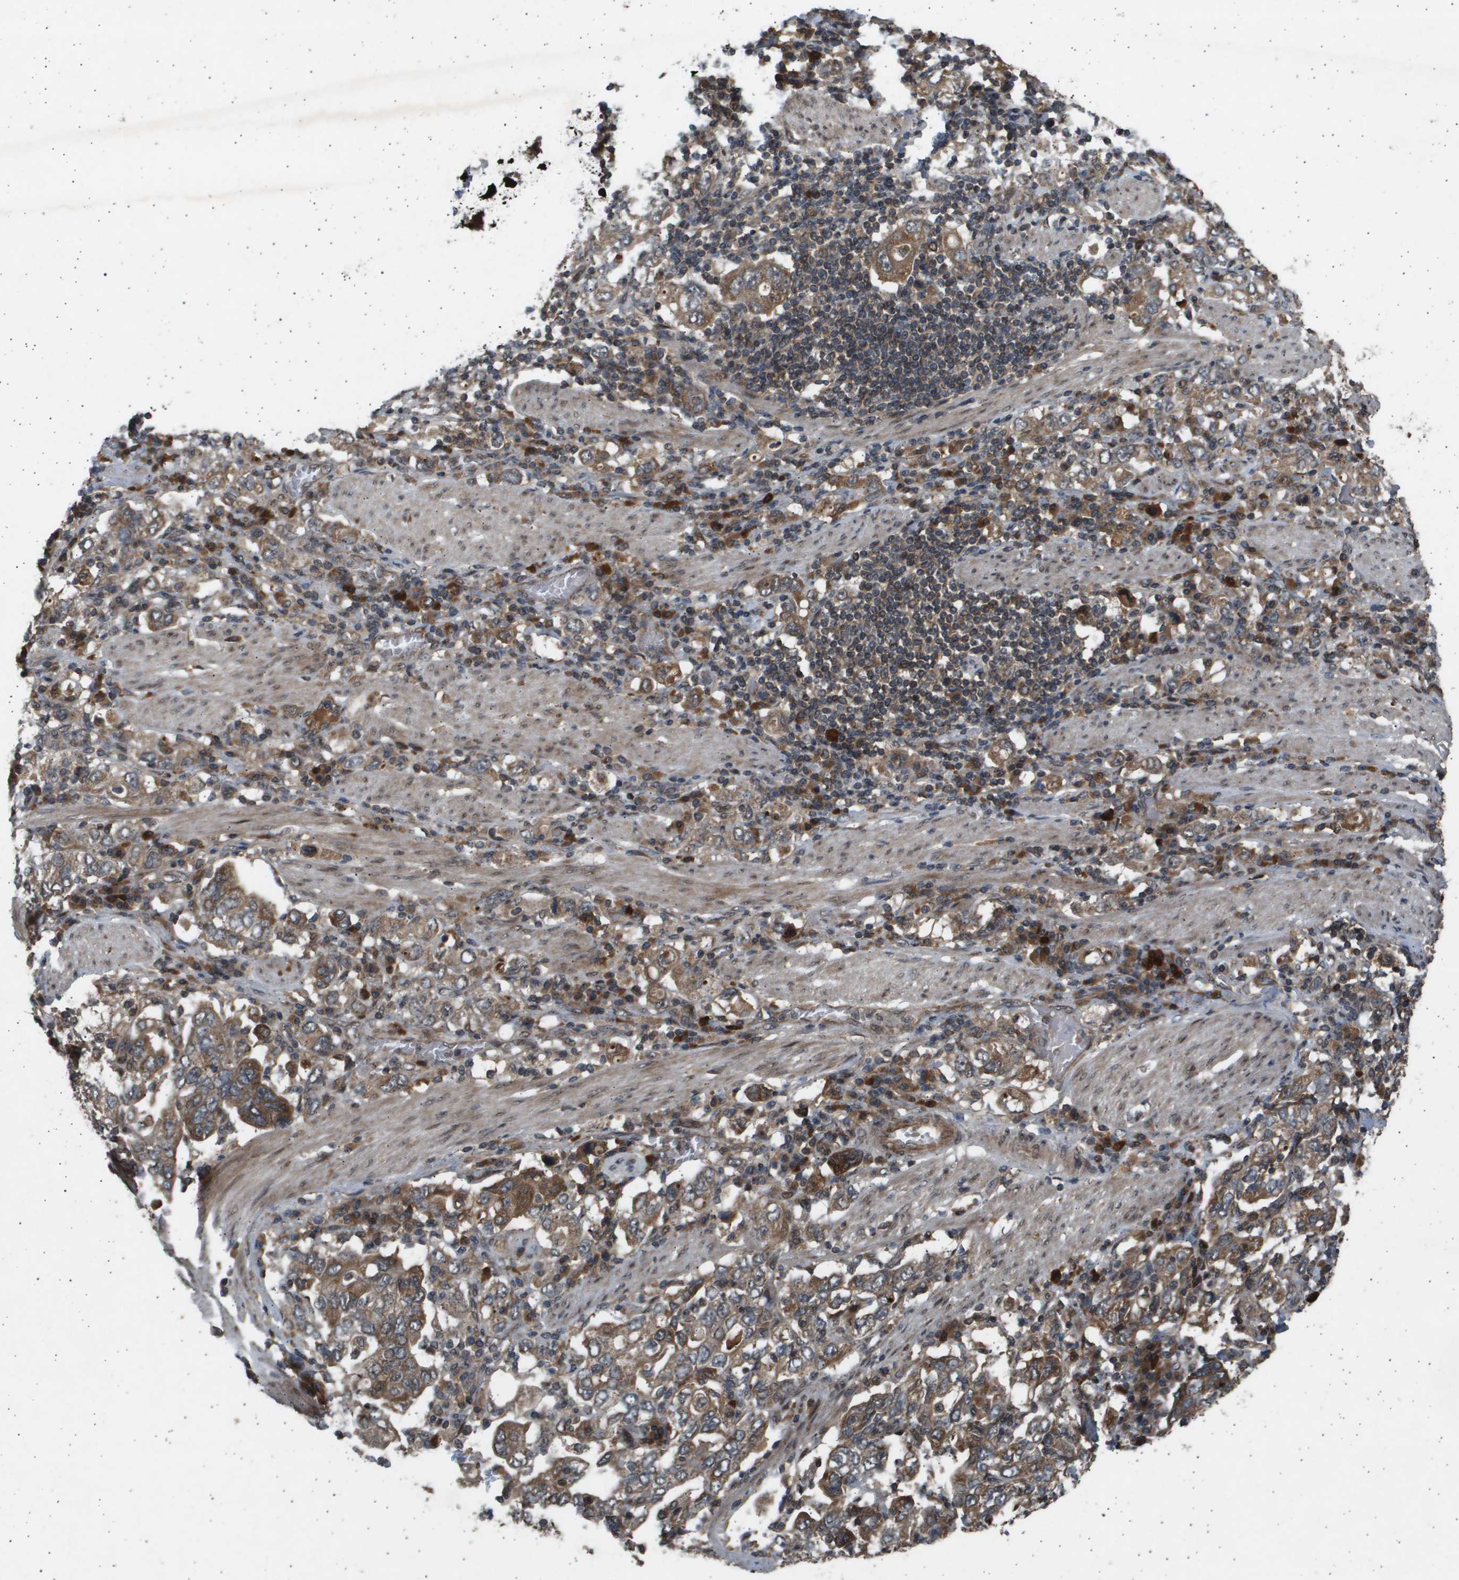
{"staining": {"intensity": "moderate", "quantity": ">75%", "location": "cytoplasmic/membranous"}, "tissue": "stomach cancer", "cell_type": "Tumor cells", "image_type": "cancer", "snomed": [{"axis": "morphology", "description": "Adenocarcinoma, NOS"}, {"axis": "topography", "description": "Stomach, upper"}], "caption": "Immunohistochemistry of human stomach cancer shows medium levels of moderate cytoplasmic/membranous expression in about >75% of tumor cells. (brown staining indicates protein expression, while blue staining denotes nuclei).", "gene": "TNRC6A", "patient": {"sex": "male", "age": 62}}